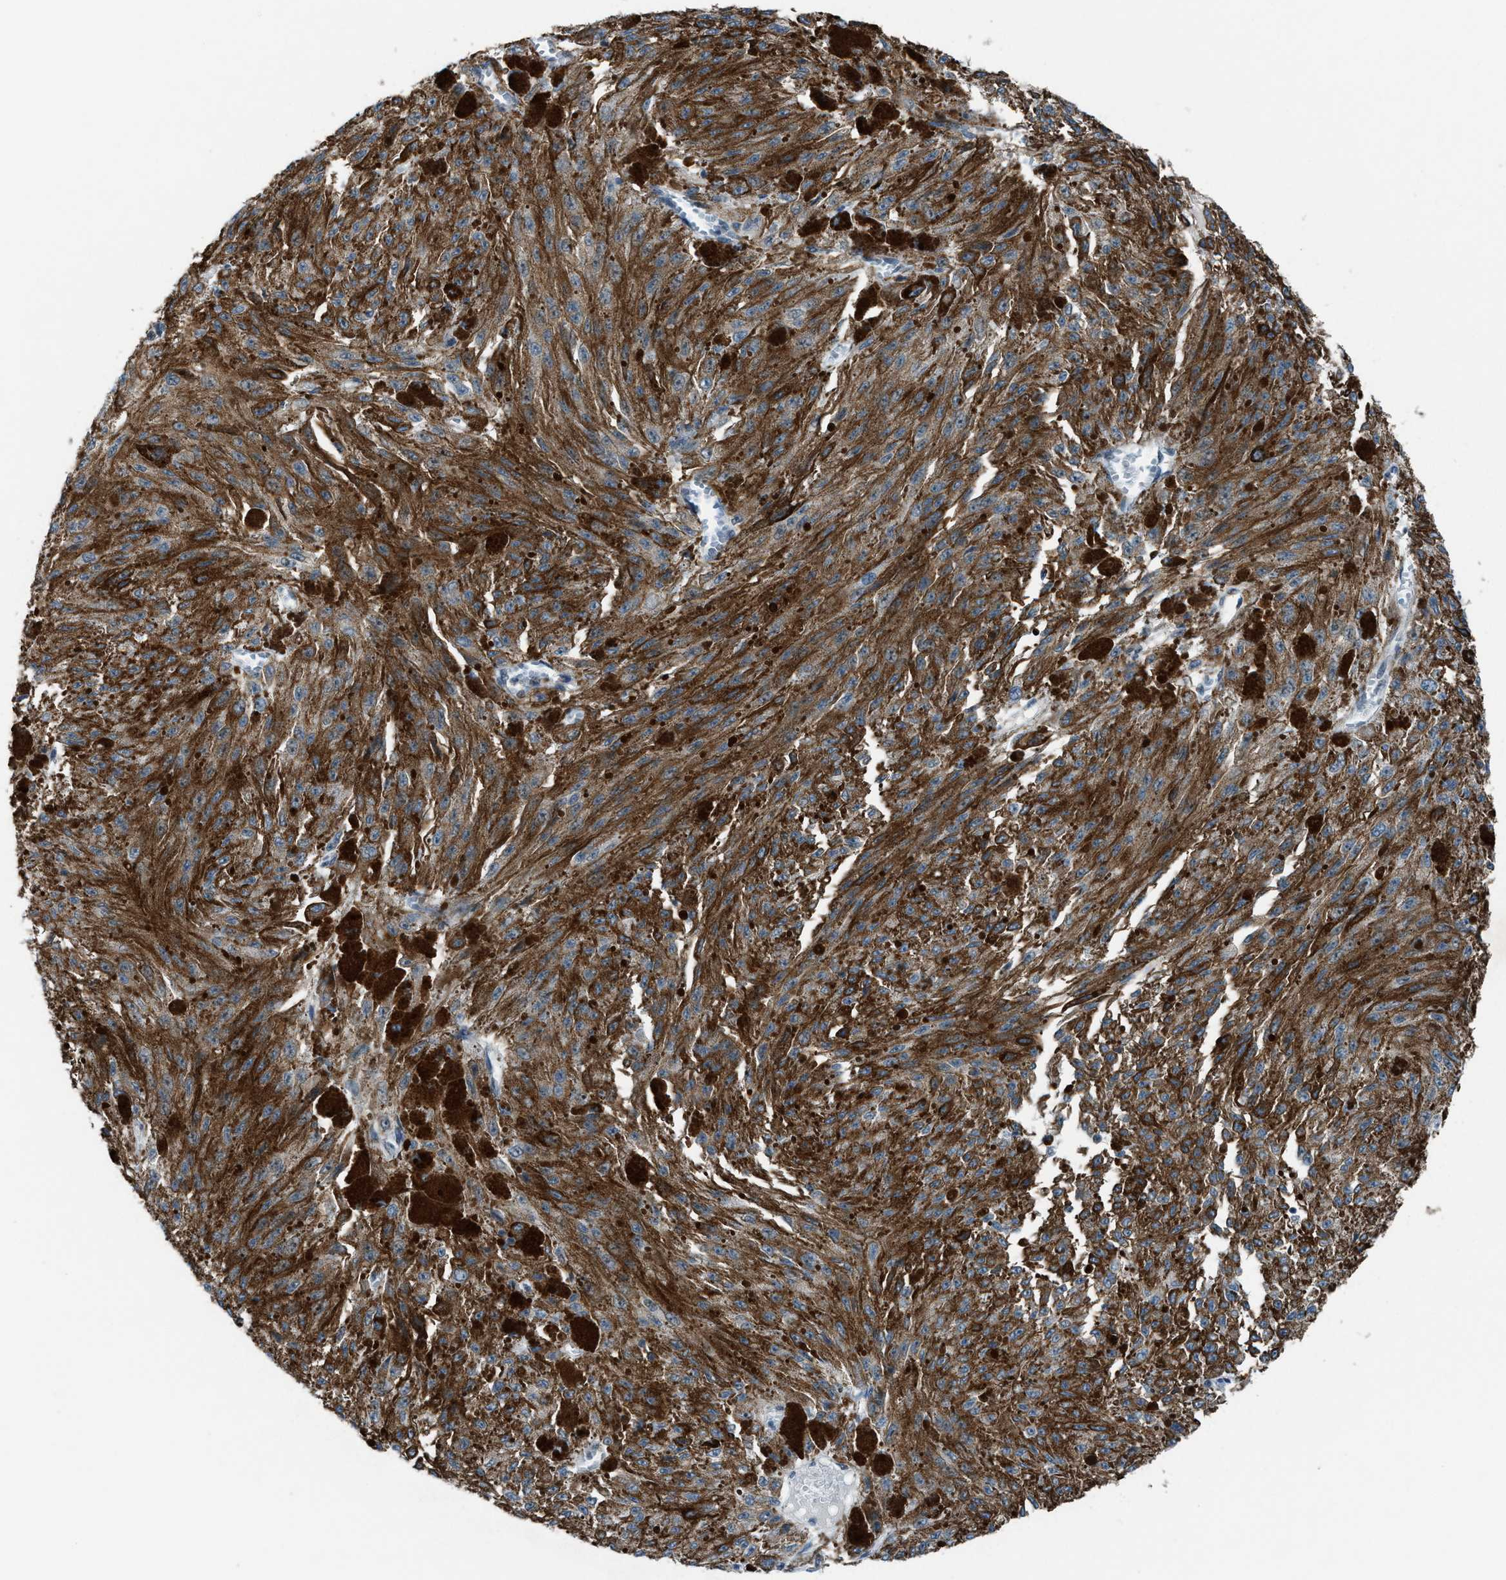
{"staining": {"intensity": "moderate", "quantity": ">75%", "location": "cytoplasmic/membranous"}, "tissue": "melanoma", "cell_type": "Tumor cells", "image_type": "cancer", "snomed": [{"axis": "morphology", "description": "Malignant melanoma, NOS"}, {"axis": "topography", "description": "Other"}], "caption": "Tumor cells demonstrate medium levels of moderate cytoplasmic/membranous positivity in approximately >75% of cells in human malignant melanoma.", "gene": "ANAPC11", "patient": {"sex": "male", "age": 79}}